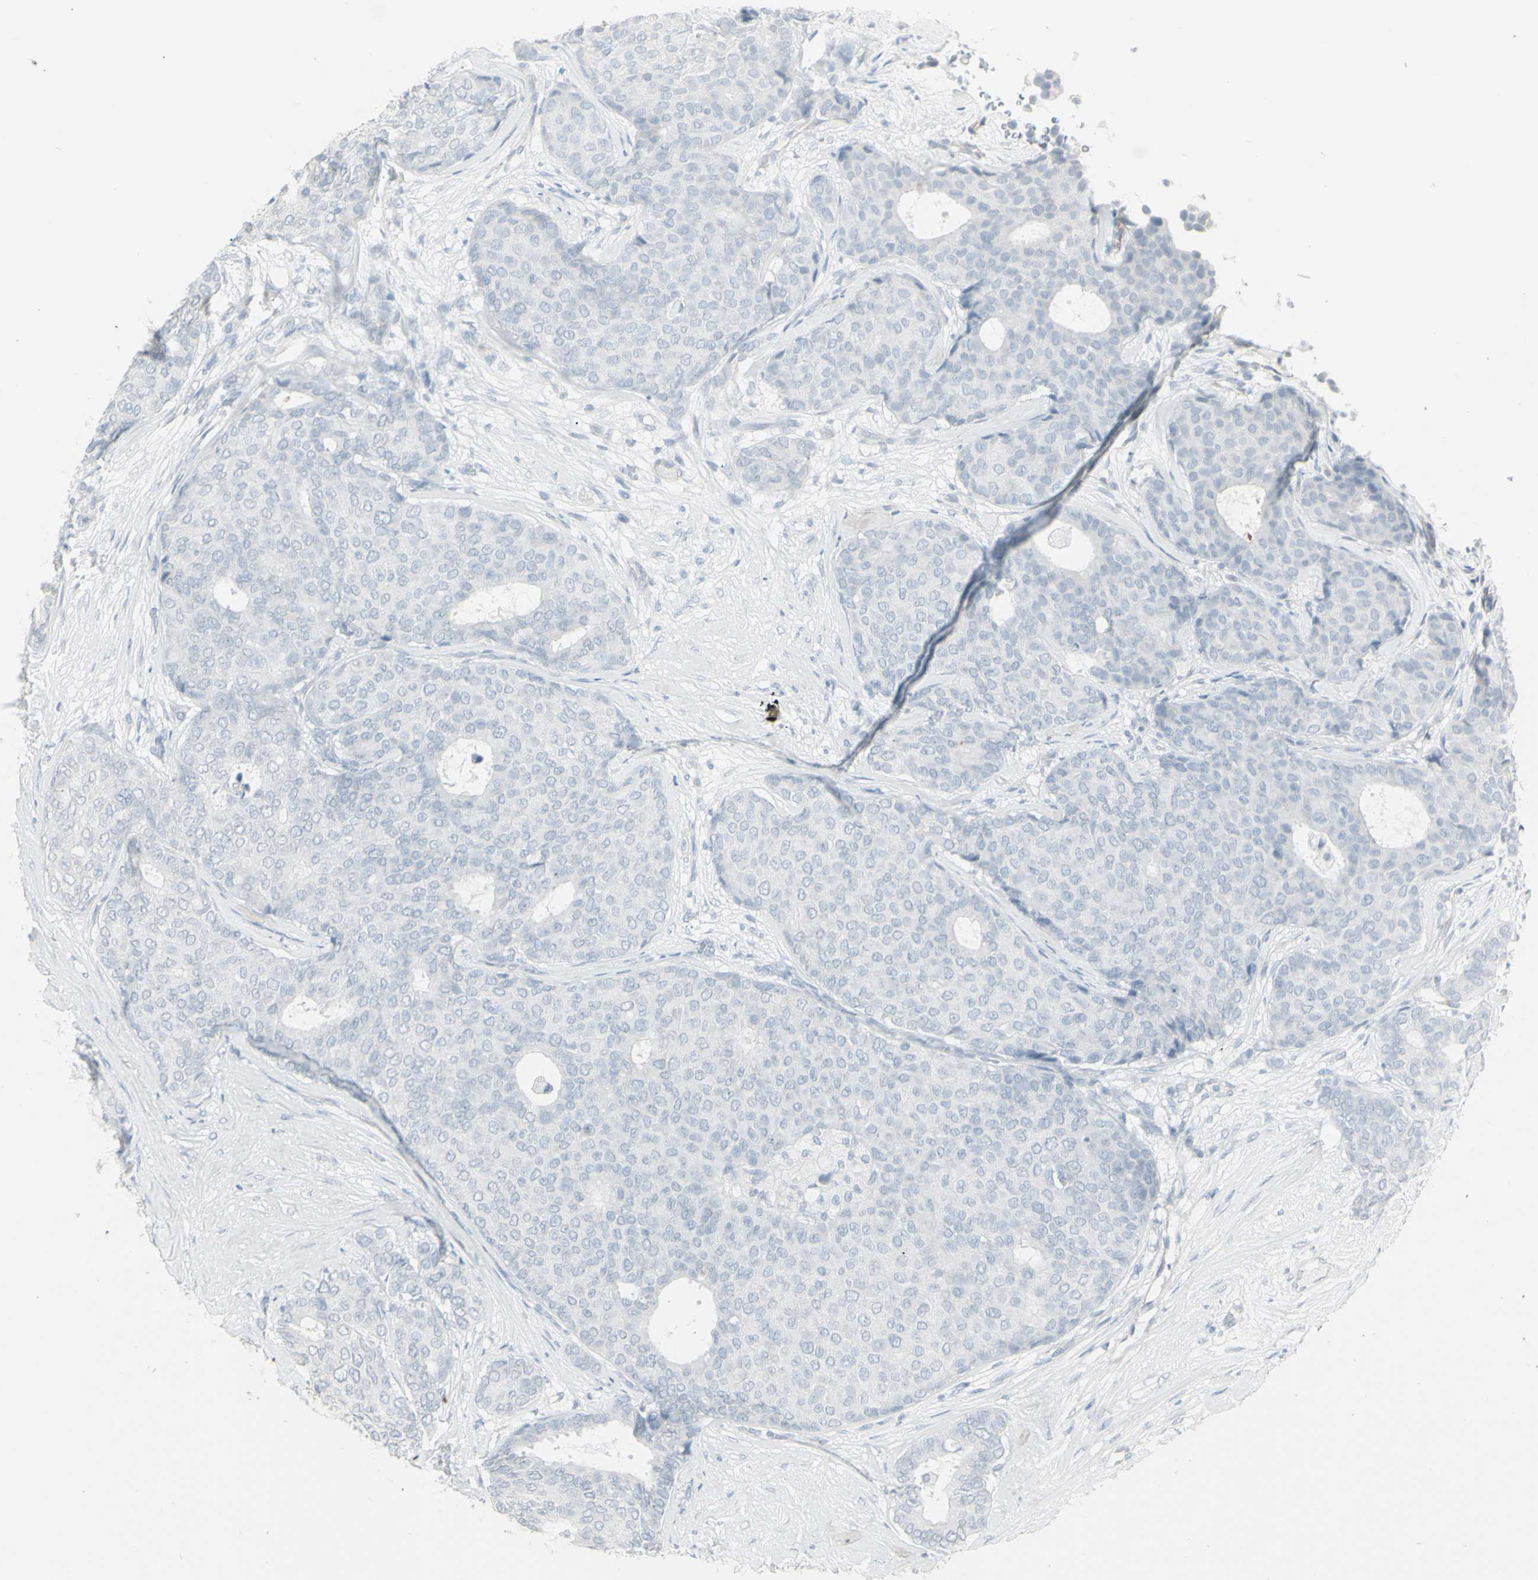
{"staining": {"intensity": "negative", "quantity": "none", "location": "none"}, "tissue": "breast cancer", "cell_type": "Tumor cells", "image_type": "cancer", "snomed": [{"axis": "morphology", "description": "Duct carcinoma"}, {"axis": "topography", "description": "Breast"}], "caption": "DAB (3,3'-diaminobenzidine) immunohistochemical staining of breast cancer displays no significant positivity in tumor cells.", "gene": "YBX2", "patient": {"sex": "female", "age": 75}}